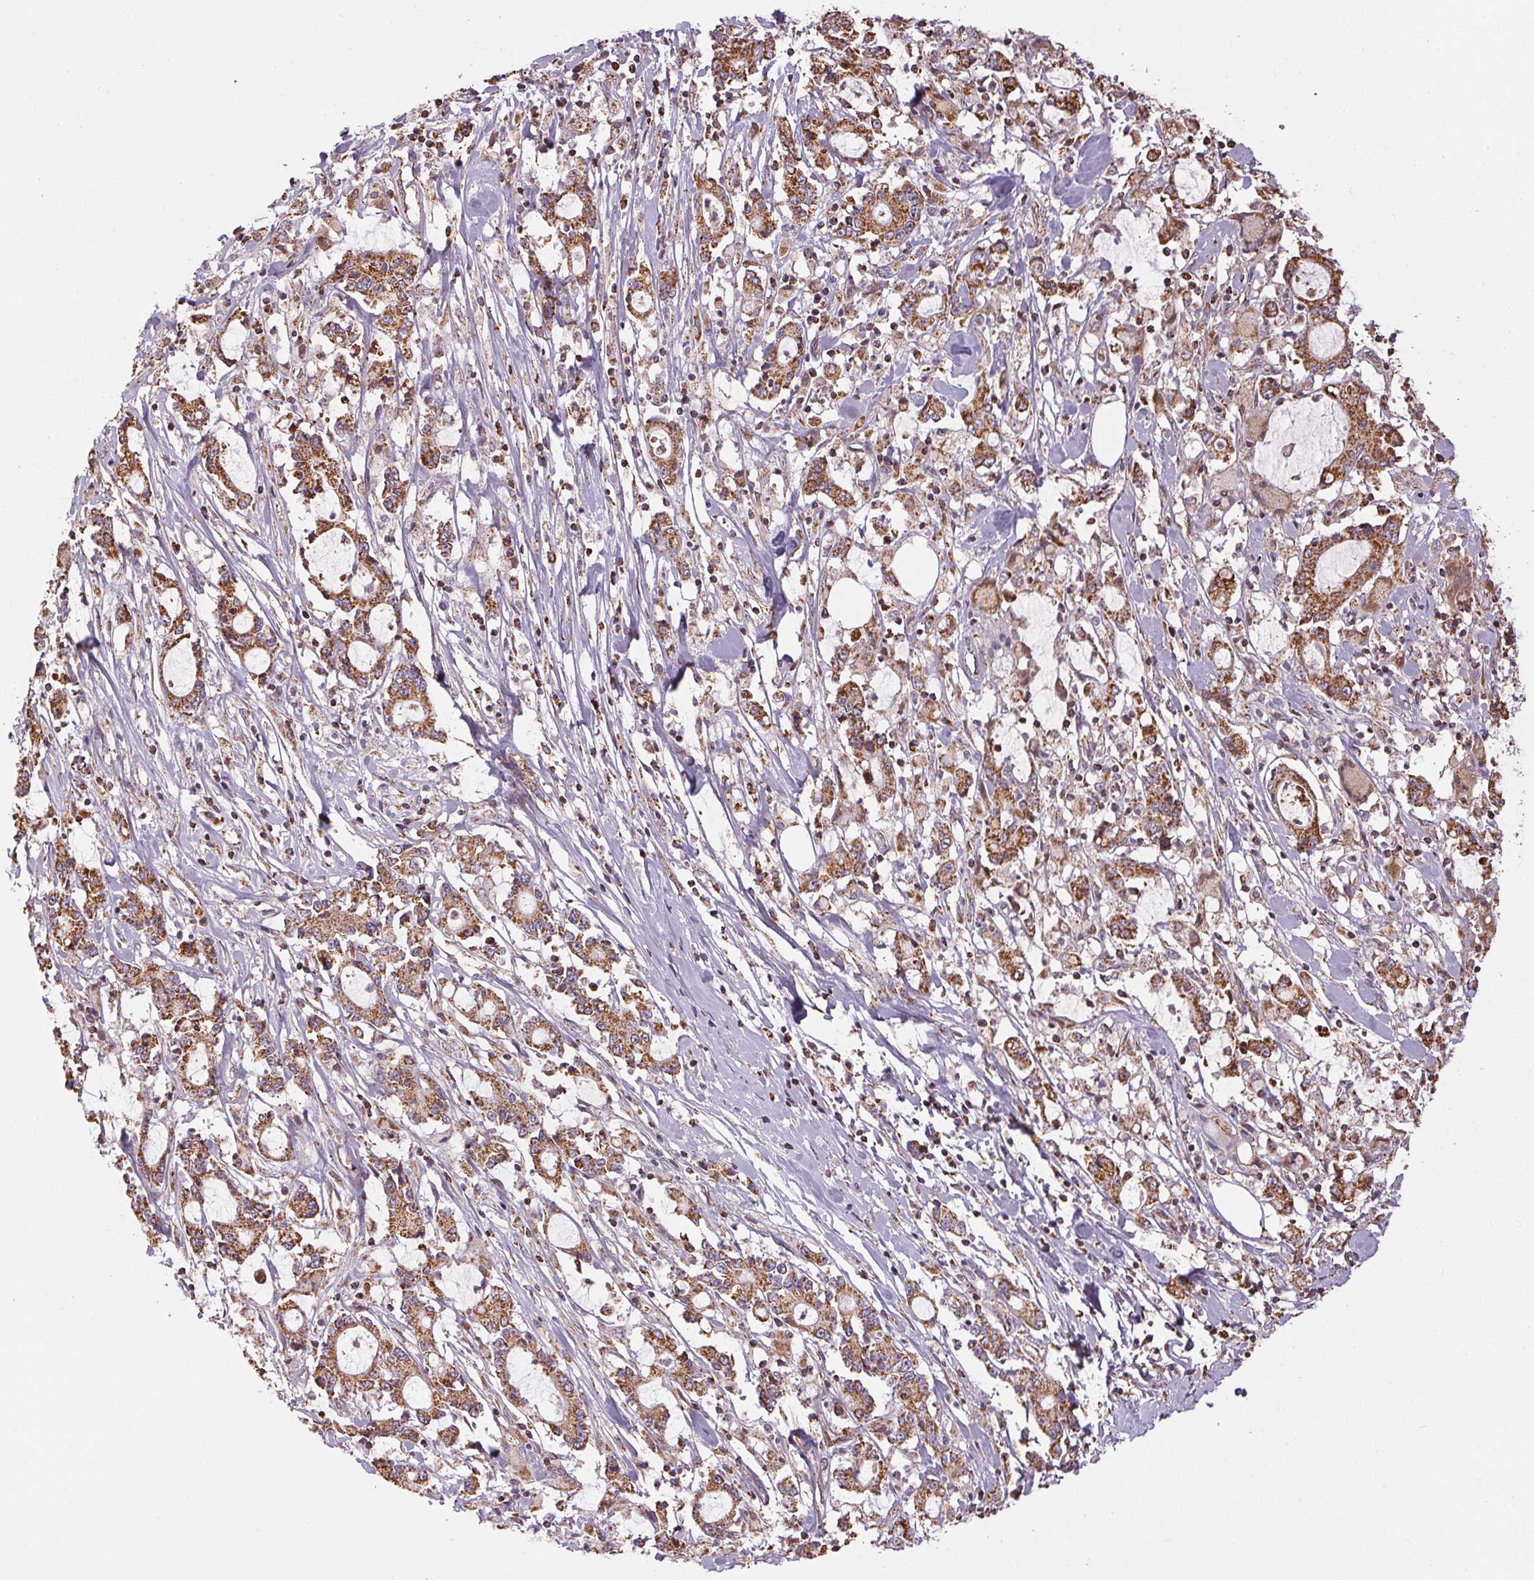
{"staining": {"intensity": "moderate", "quantity": ">75%", "location": "cytoplasmic/membranous"}, "tissue": "stomach cancer", "cell_type": "Tumor cells", "image_type": "cancer", "snomed": [{"axis": "morphology", "description": "Adenocarcinoma, NOS"}, {"axis": "topography", "description": "Stomach, upper"}], "caption": "This micrograph reveals stomach adenocarcinoma stained with immunohistochemistry (IHC) to label a protein in brown. The cytoplasmic/membranous of tumor cells show moderate positivity for the protein. Nuclei are counter-stained blue.", "gene": "SC5D", "patient": {"sex": "male", "age": 68}}